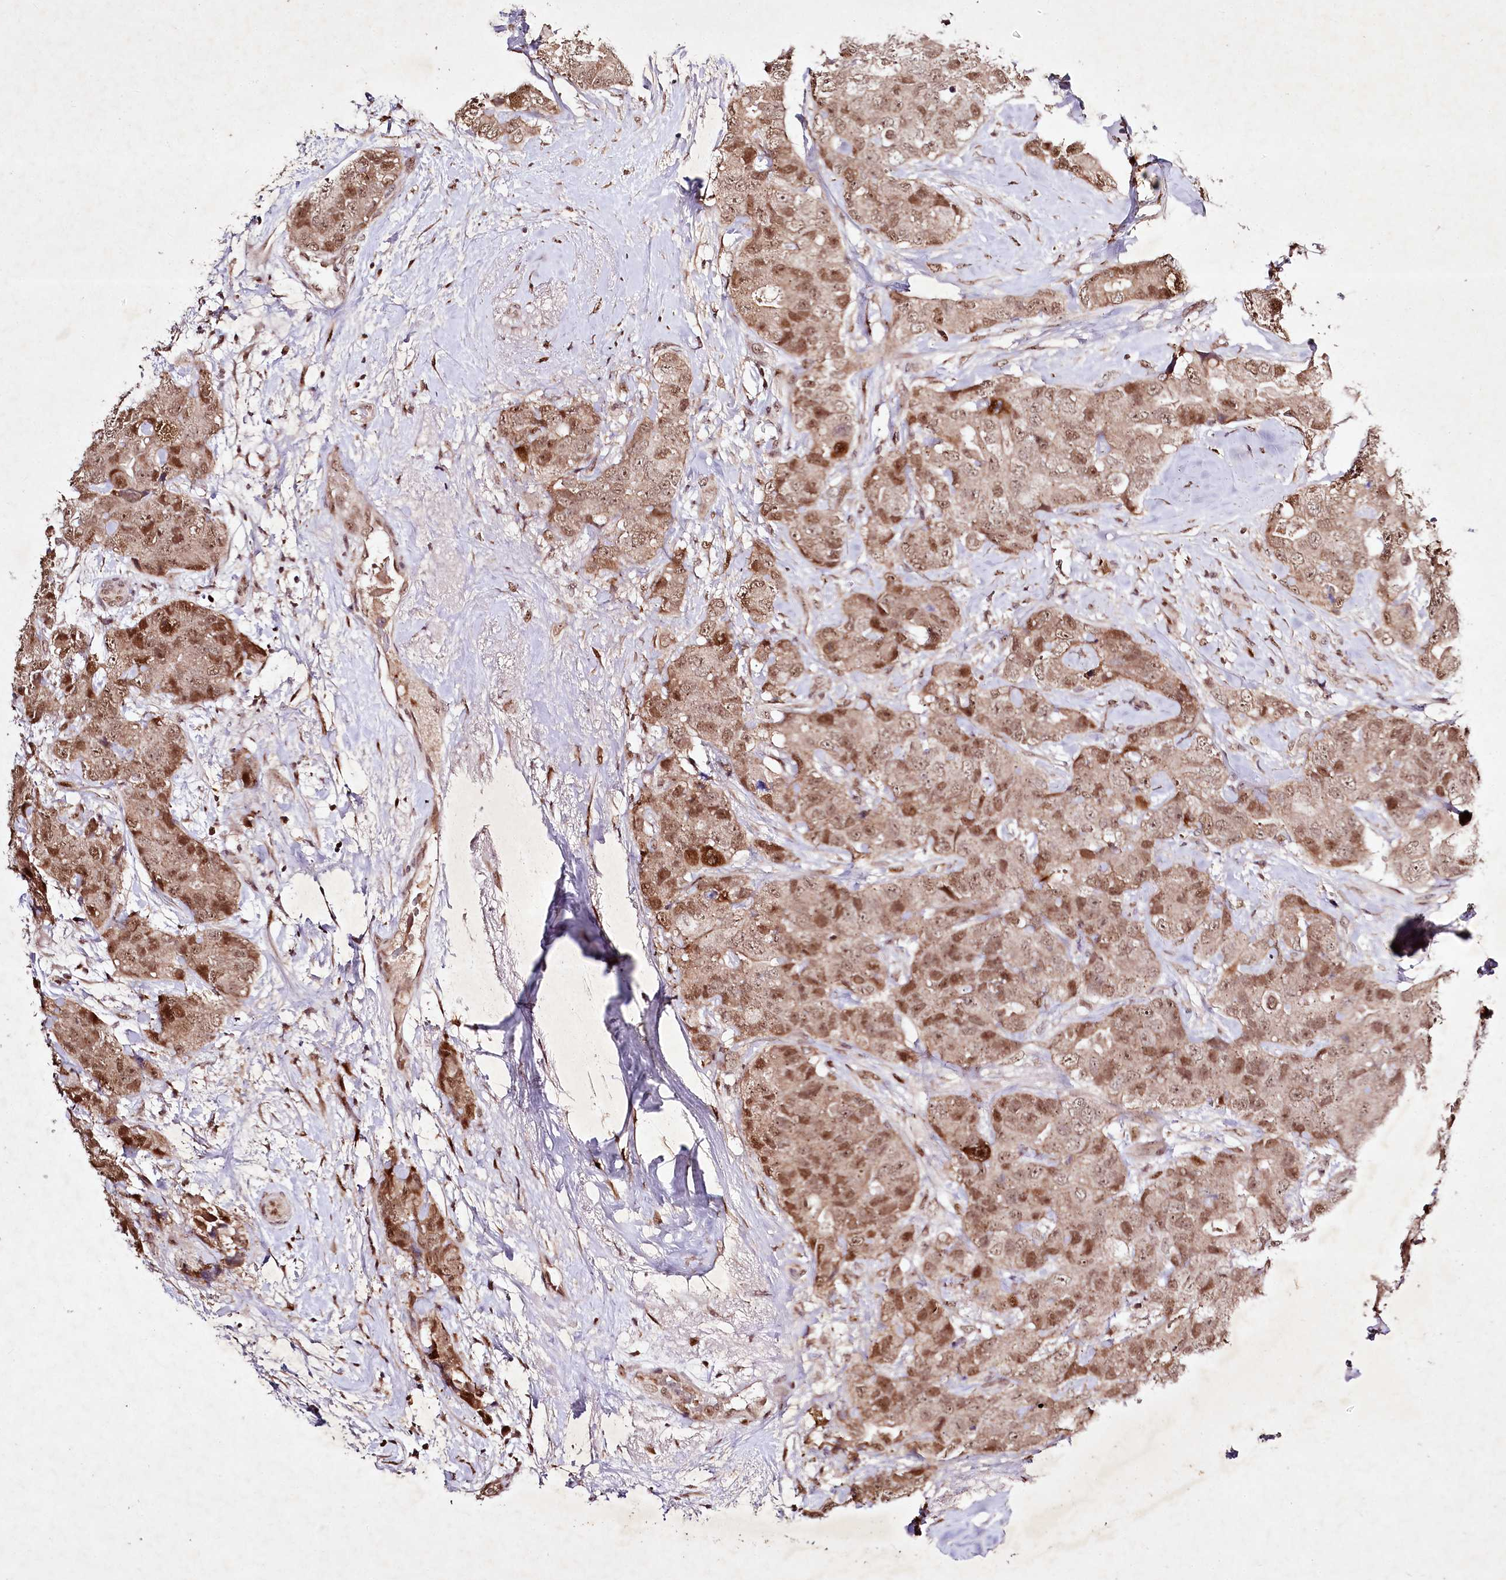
{"staining": {"intensity": "moderate", "quantity": ">75%", "location": "cytoplasmic/membranous,nuclear"}, "tissue": "breast cancer", "cell_type": "Tumor cells", "image_type": "cancer", "snomed": [{"axis": "morphology", "description": "Duct carcinoma"}, {"axis": "topography", "description": "Breast"}], "caption": "A histopathology image of breast infiltrating ductal carcinoma stained for a protein exhibits moderate cytoplasmic/membranous and nuclear brown staining in tumor cells. Using DAB (3,3'-diaminobenzidine) (brown) and hematoxylin (blue) stains, captured at high magnification using brightfield microscopy.", "gene": "DMP1", "patient": {"sex": "female", "age": 62}}